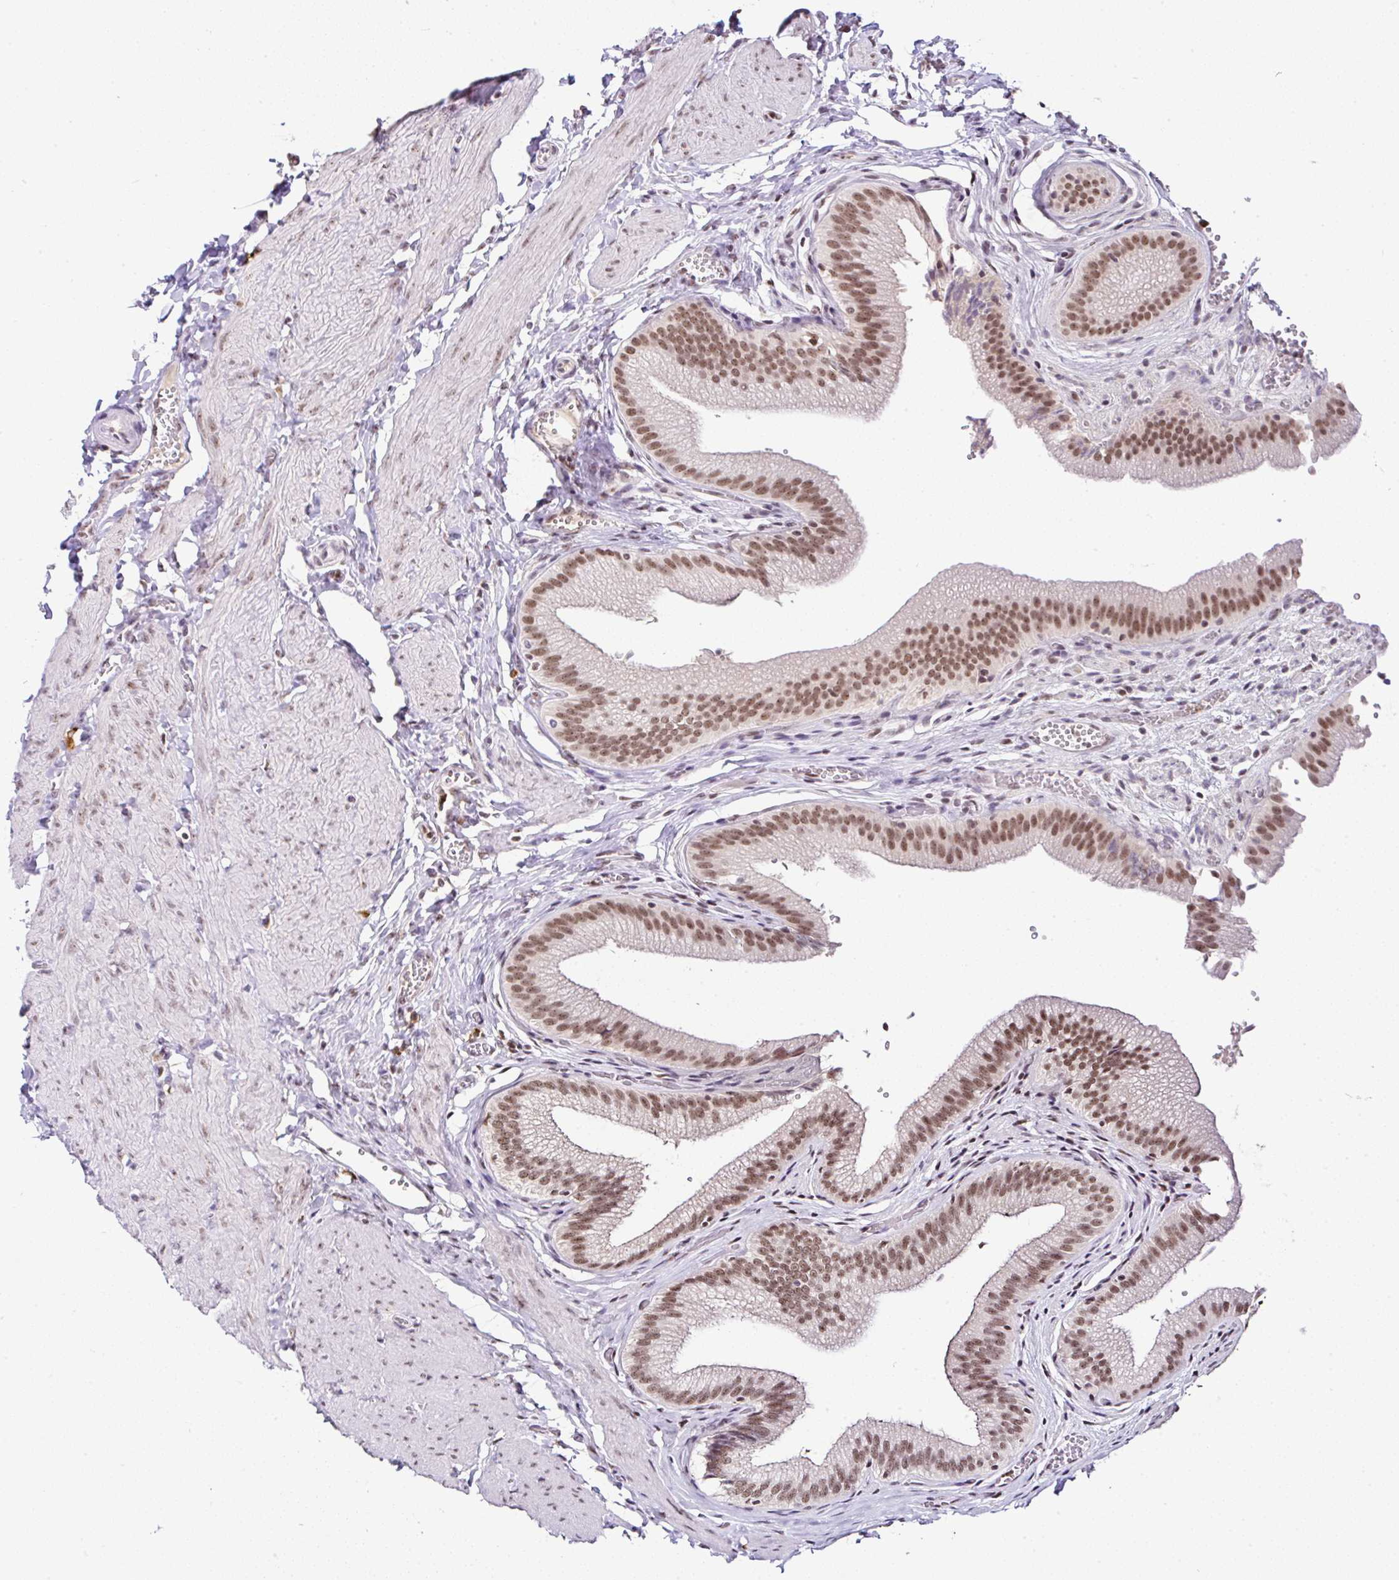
{"staining": {"intensity": "moderate", "quantity": ">75%", "location": "nuclear"}, "tissue": "gallbladder", "cell_type": "Glandular cells", "image_type": "normal", "snomed": [{"axis": "morphology", "description": "Normal tissue, NOS"}, {"axis": "topography", "description": "Gallbladder"}, {"axis": "topography", "description": "Peripheral nerve tissue"}], "caption": "Glandular cells display moderate nuclear expression in about >75% of cells in benign gallbladder.", "gene": "PTPN2", "patient": {"sex": "male", "age": 17}}